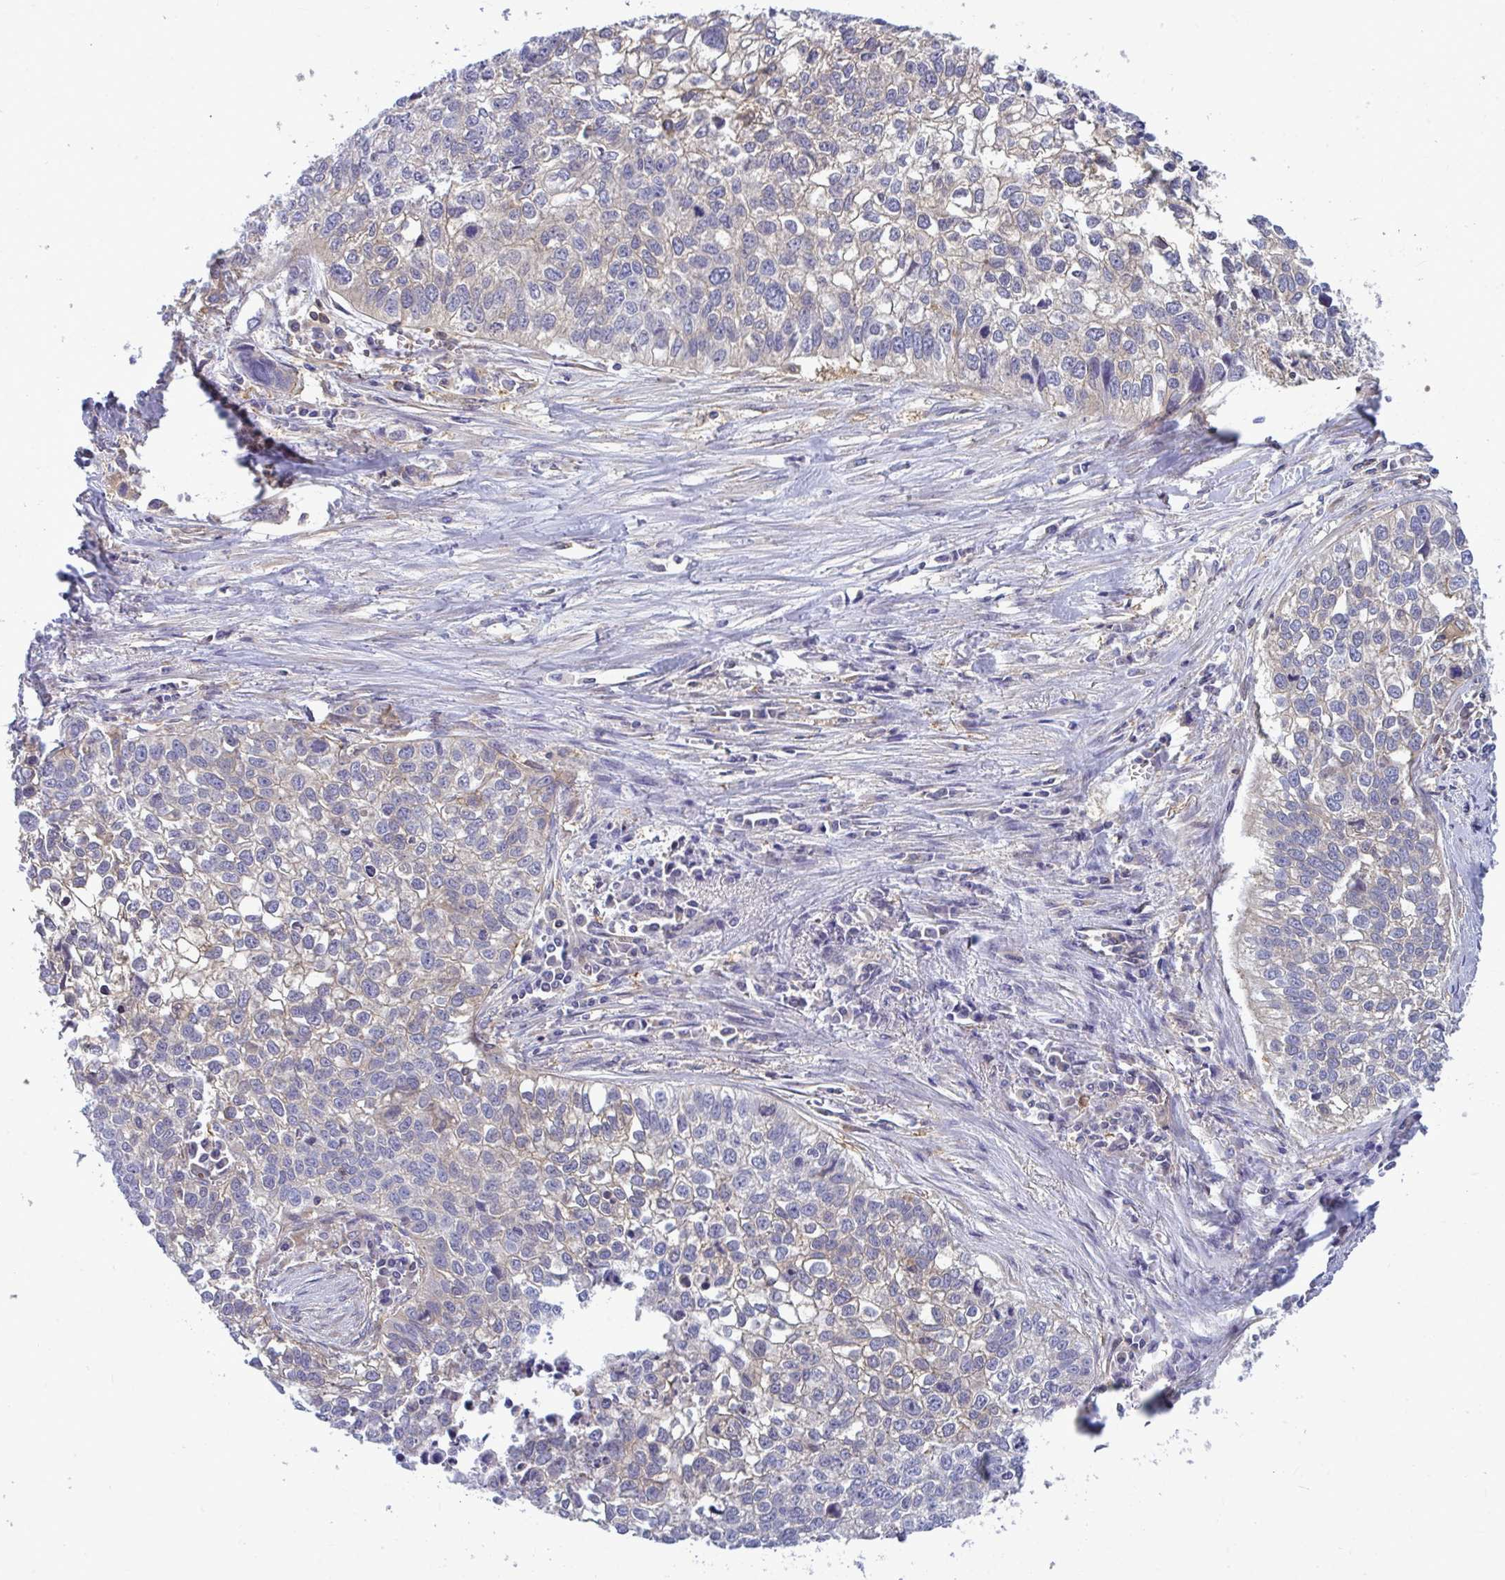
{"staining": {"intensity": "moderate", "quantity": "25%-75%", "location": "cytoplasmic/membranous"}, "tissue": "lung cancer", "cell_type": "Tumor cells", "image_type": "cancer", "snomed": [{"axis": "morphology", "description": "Squamous cell carcinoma, NOS"}, {"axis": "topography", "description": "Lung"}], "caption": "An image of lung cancer stained for a protein displays moderate cytoplasmic/membranous brown staining in tumor cells.", "gene": "SLC30A6", "patient": {"sex": "male", "age": 74}}